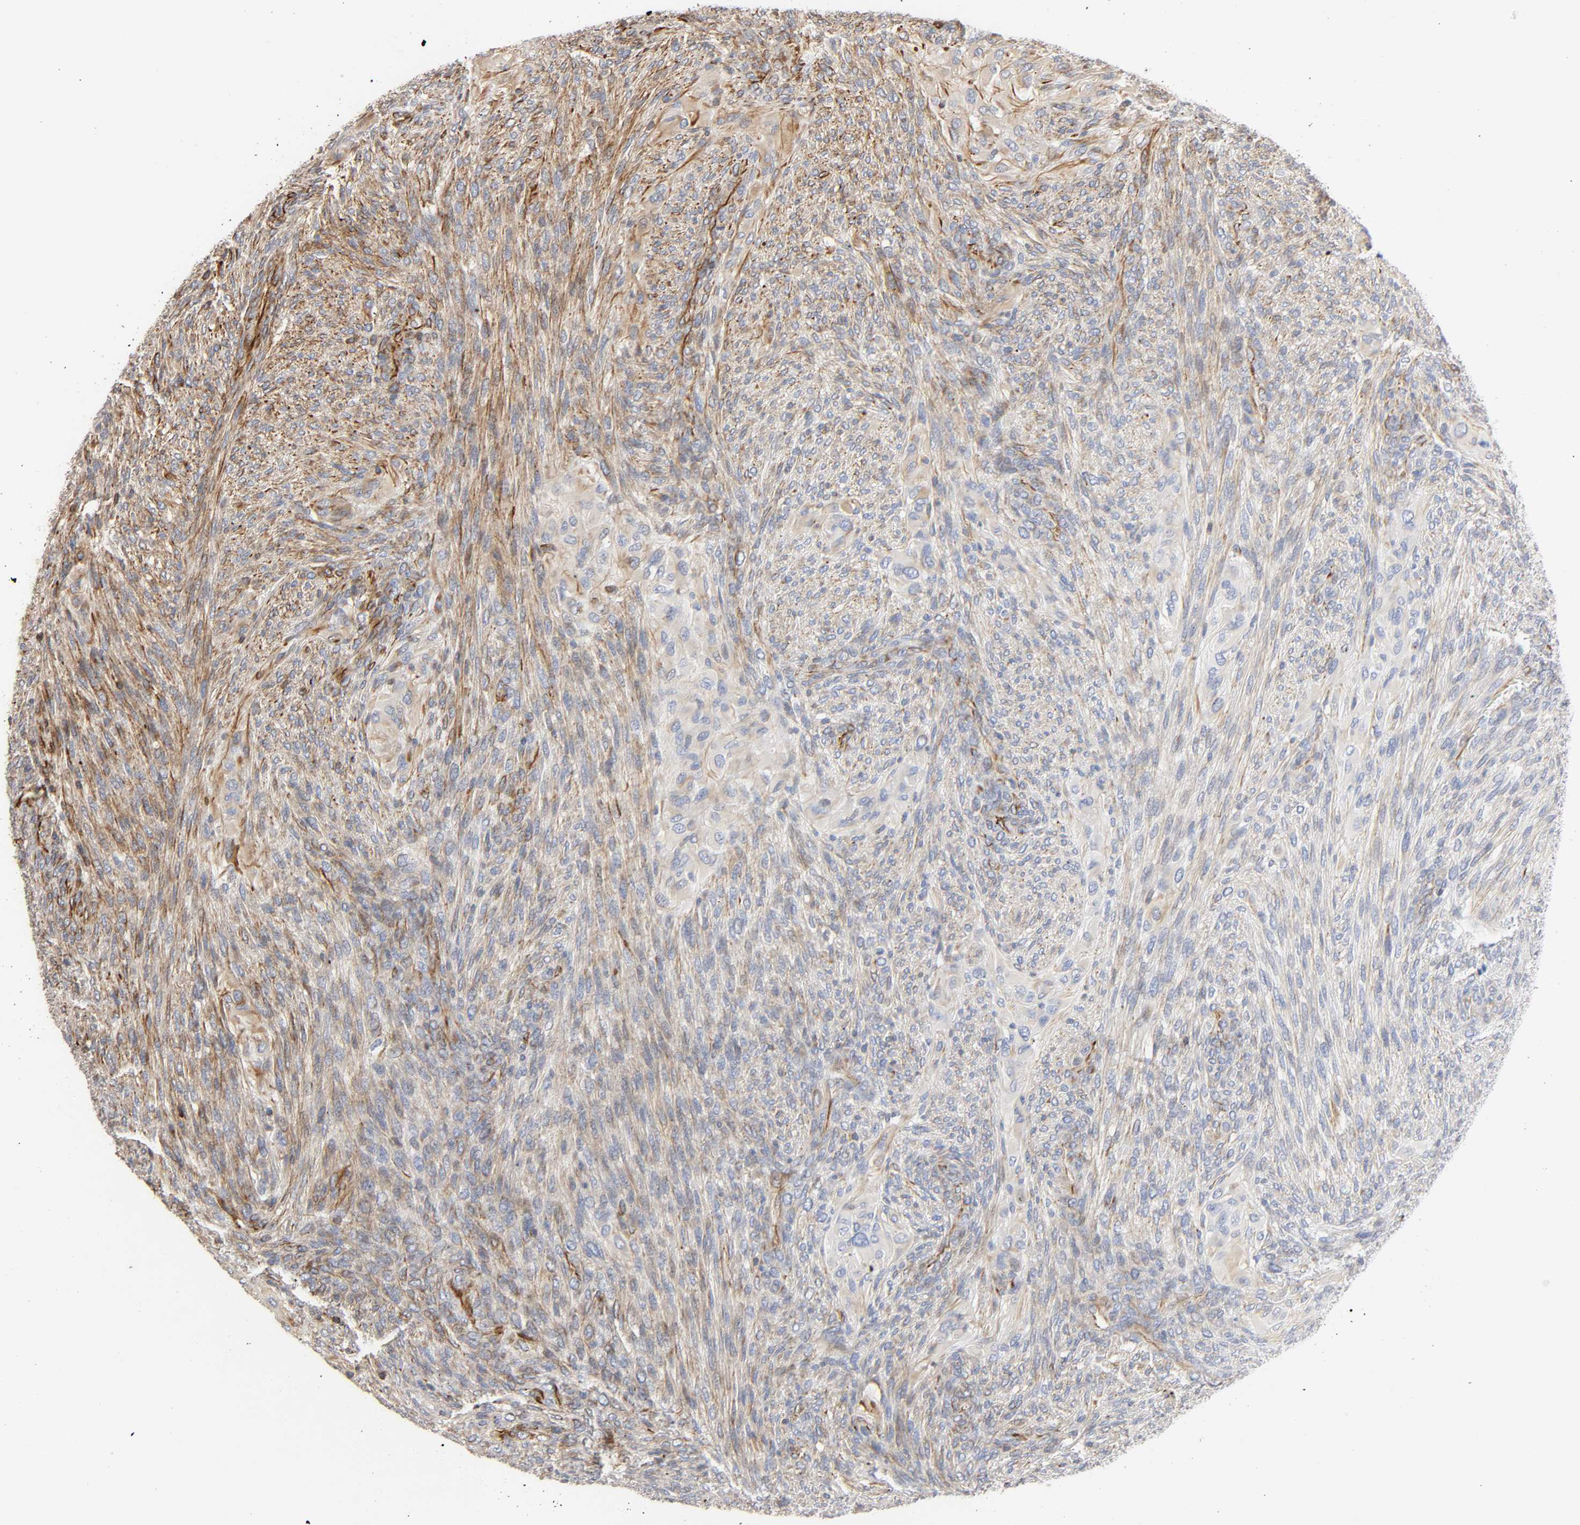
{"staining": {"intensity": "strong", "quantity": ">75%", "location": "cytoplasmic/membranous"}, "tissue": "glioma", "cell_type": "Tumor cells", "image_type": "cancer", "snomed": [{"axis": "morphology", "description": "Glioma, malignant, High grade"}, {"axis": "topography", "description": "Cerebral cortex"}], "caption": "A high amount of strong cytoplasmic/membranous positivity is identified in about >75% of tumor cells in malignant glioma (high-grade) tissue. (Stains: DAB in brown, nuclei in blue, Microscopy: brightfield microscopy at high magnification).", "gene": "FAM118A", "patient": {"sex": "female", "age": 55}}